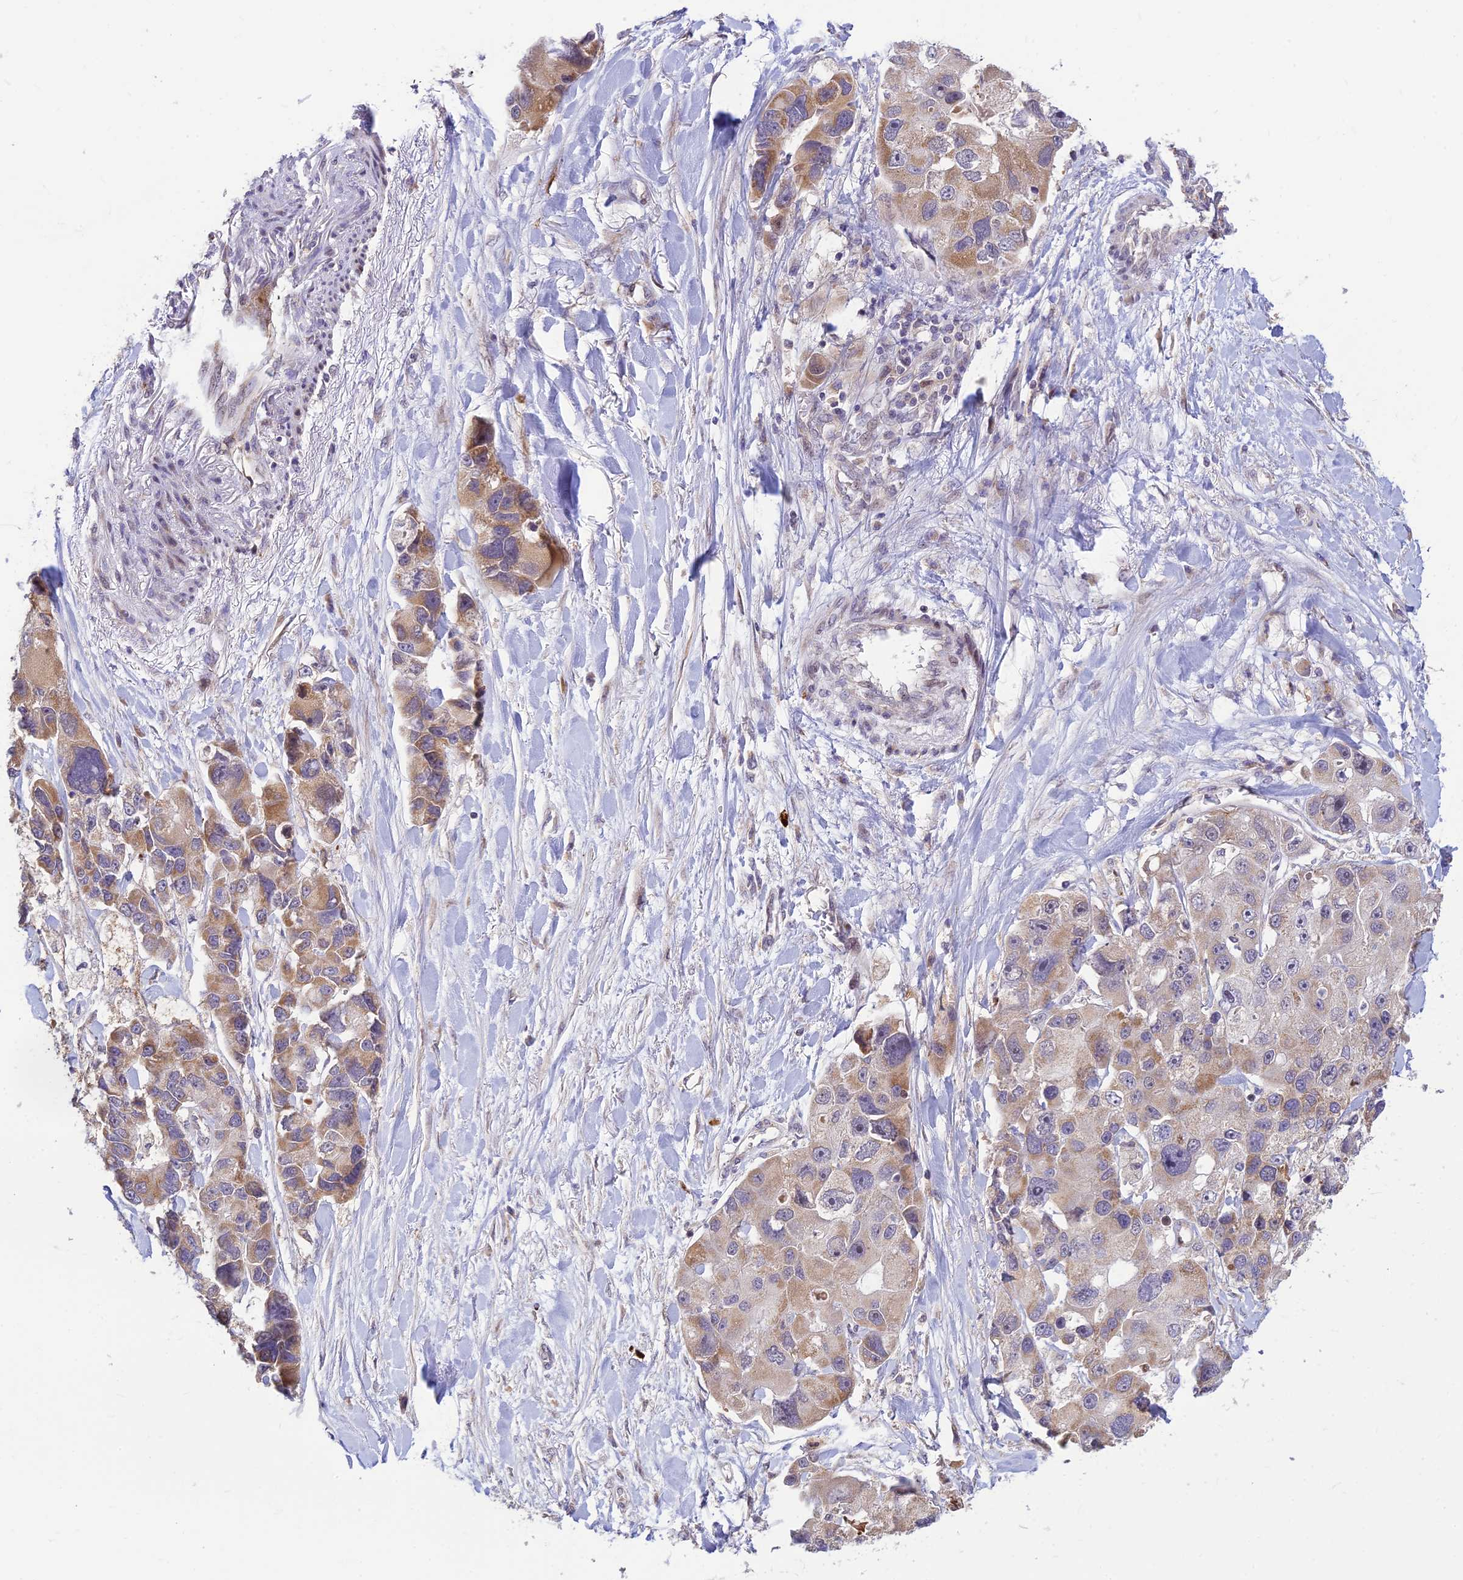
{"staining": {"intensity": "moderate", "quantity": "25%-75%", "location": "cytoplasmic/membranous"}, "tissue": "lung cancer", "cell_type": "Tumor cells", "image_type": "cancer", "snomed": [{"axis": "morphology", "description": "Adenocarcinoma, NOS"}, {"axis": "topography", "description": "Lung"}], "caption": "Protein staining shows moderate cytoplasmic/membranous expression in about 25%-75% of tumor cells in lung cancer (adenocarcinoma).", "gene": "ASPDH", "patient": {"sex": "female", "age": 54}}